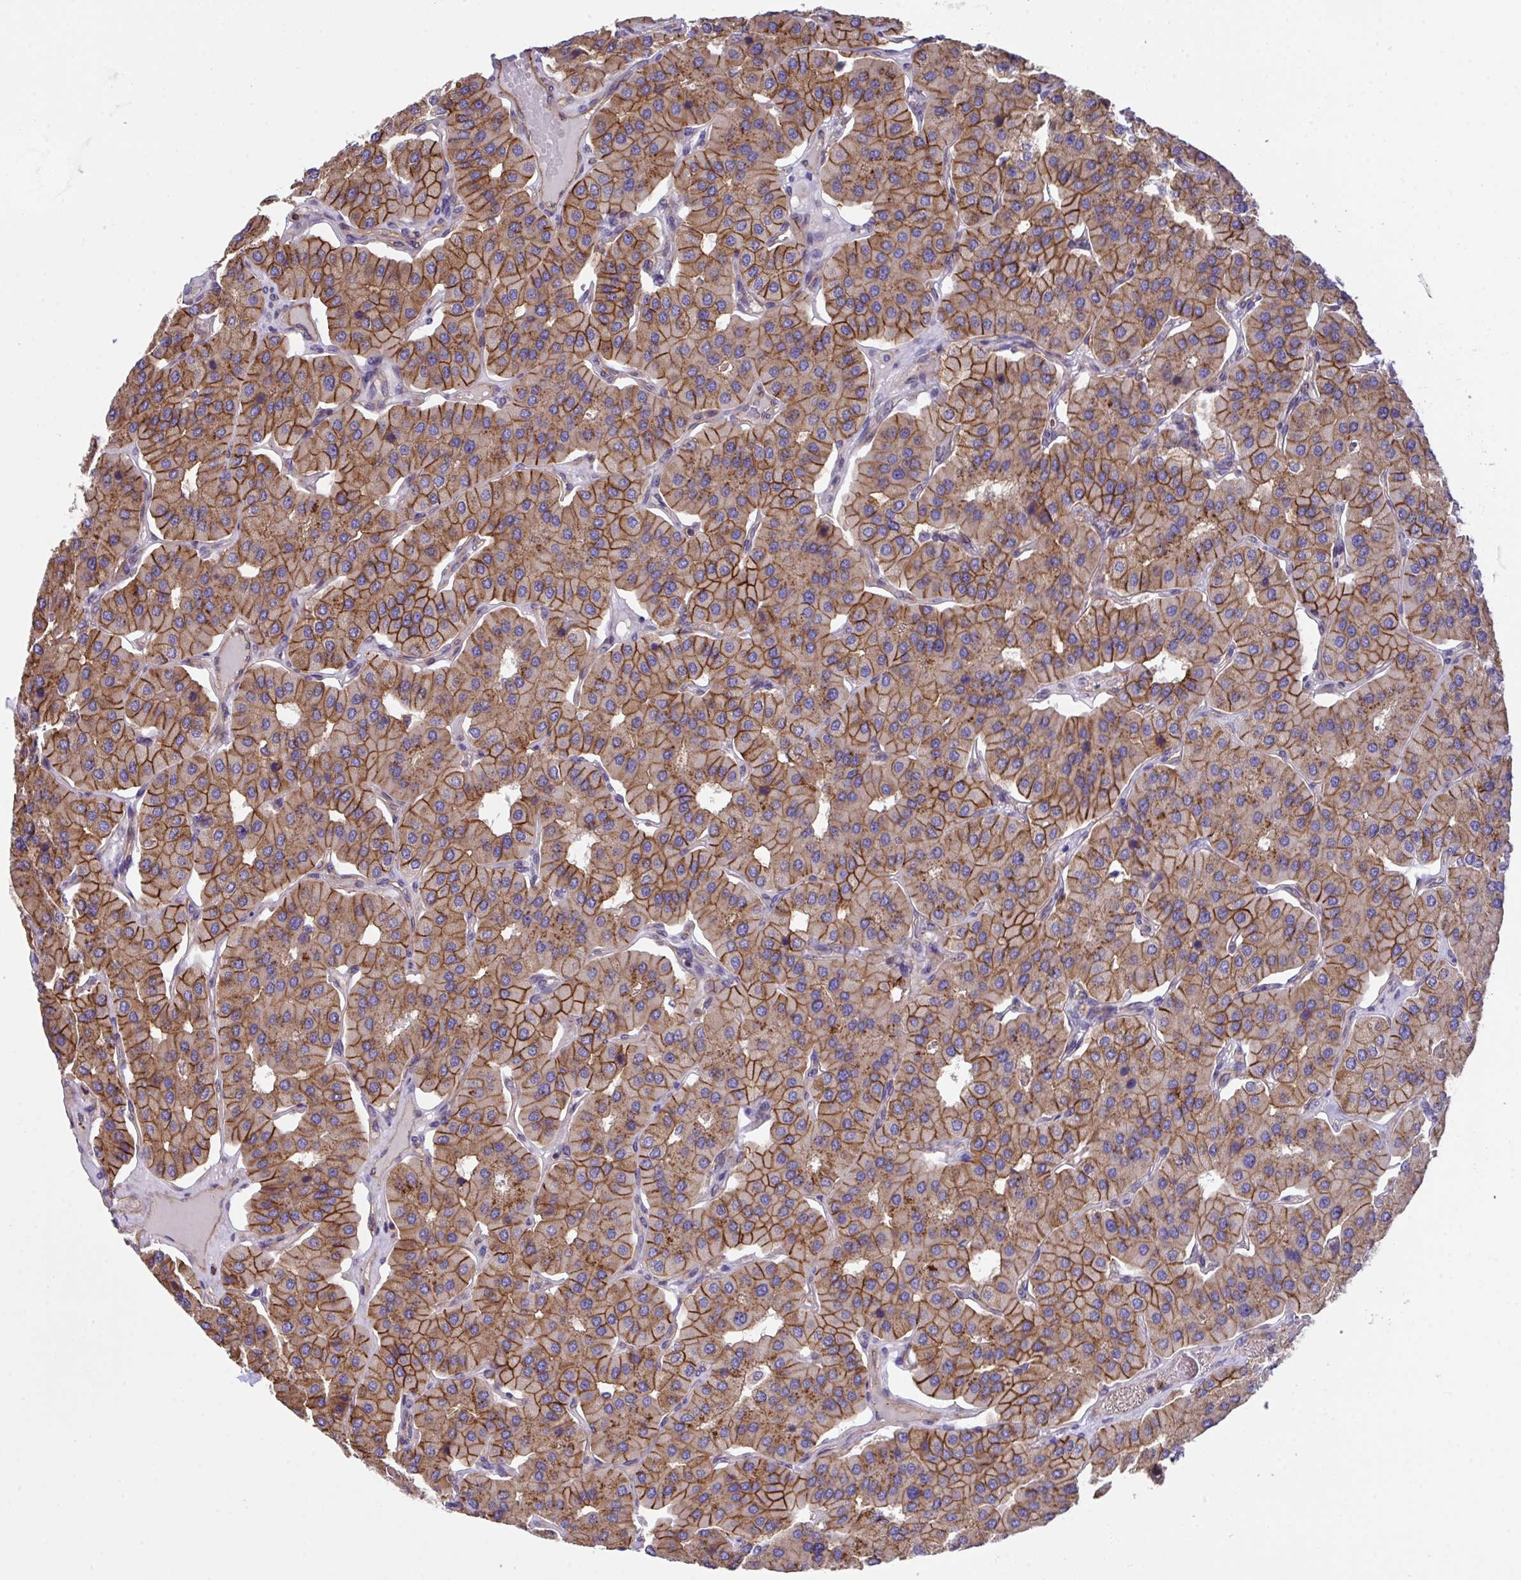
{"staining": {"intensity": "strong", "quantity": ">75%", "location": "cytoplasmic/membranous"}, "tissue": "parathyroid gland", "cell_type": "Glandular cells", "image_type": "normal", "snomed": [{"axis": "morphology", "description": "Normal tissue, NOS"}, {"axis": "morphology", "description": "Adenoma, NOS"}, {"axis": "topography", "description": "Parathyroid gland"}], "caption": "Immunohistochemistry image of benign parathyroid gland: parathyroid gland stained using IHC shows high levels of strong protein expression localized specifically in the cytoplasmic/membranous of glandular cells, appearing as a cytoplasmic/membranous brown color.", "gene": "C4orf36", "patient": {"sex": "female", "age": 86}}